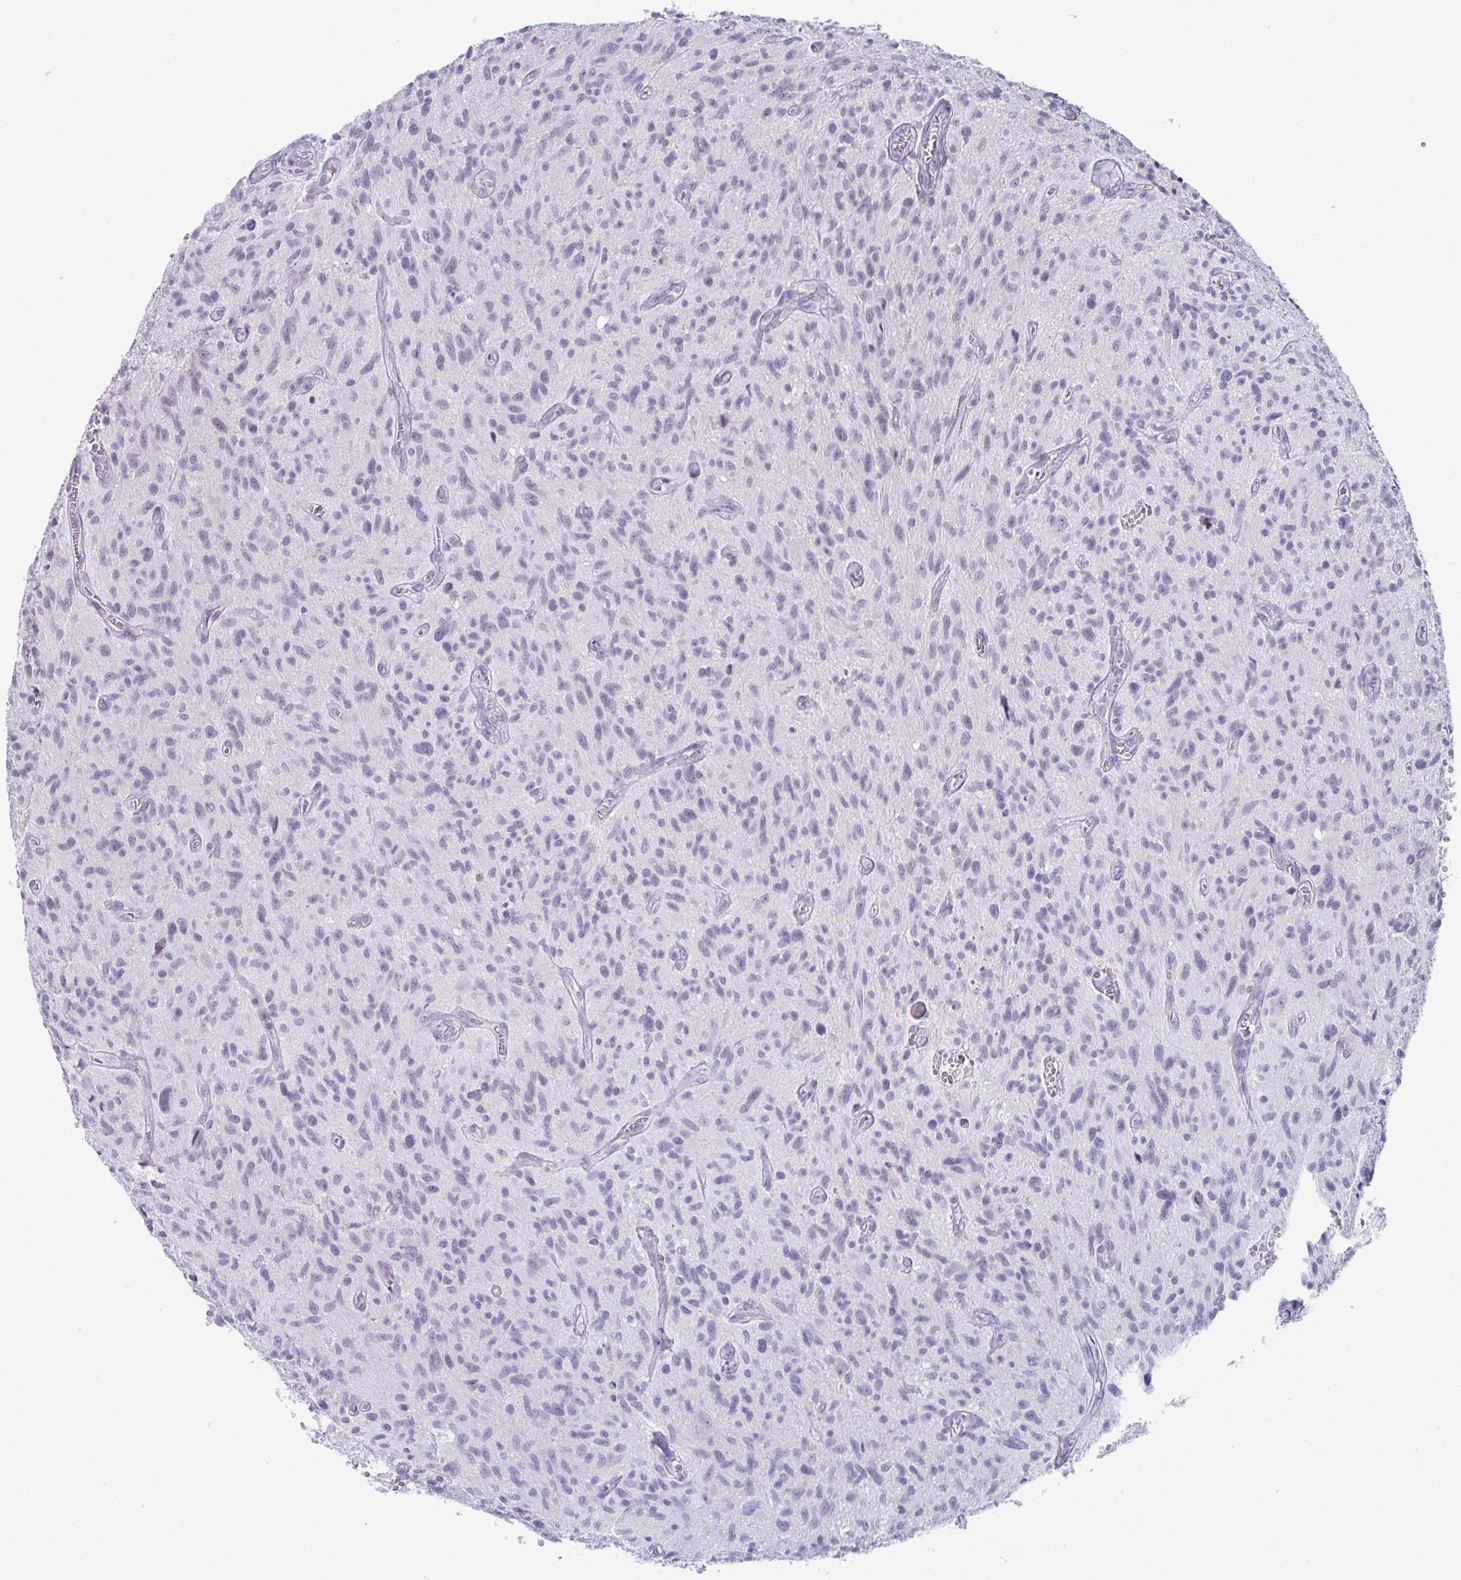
{"staining": {"intensity": "negative", "quantity": "none", "location": "none"}, "tissue": "glioma", "cell_type": "Tumor cells", "image_type": "cancer", "snomed": [{"axis": "morphology", "description": "Glioma, malignant, High grade"}, {"axis": "topography", "description": "Brain"}], "caption": "This photomicrograph is of glioma stained with immunohistochemistry to label a protein in brown with the nuclei are counter-stained blue. There is no positivity in tumor cells. (Stains: DAB (3,3'-diaminobenzidine) IHC with hematoxylin counter stain, Microscopy: brightfield microscopy at high magnification).", "gene": "VSIG10L", "patient": {"sex": "male", "age": 75}}